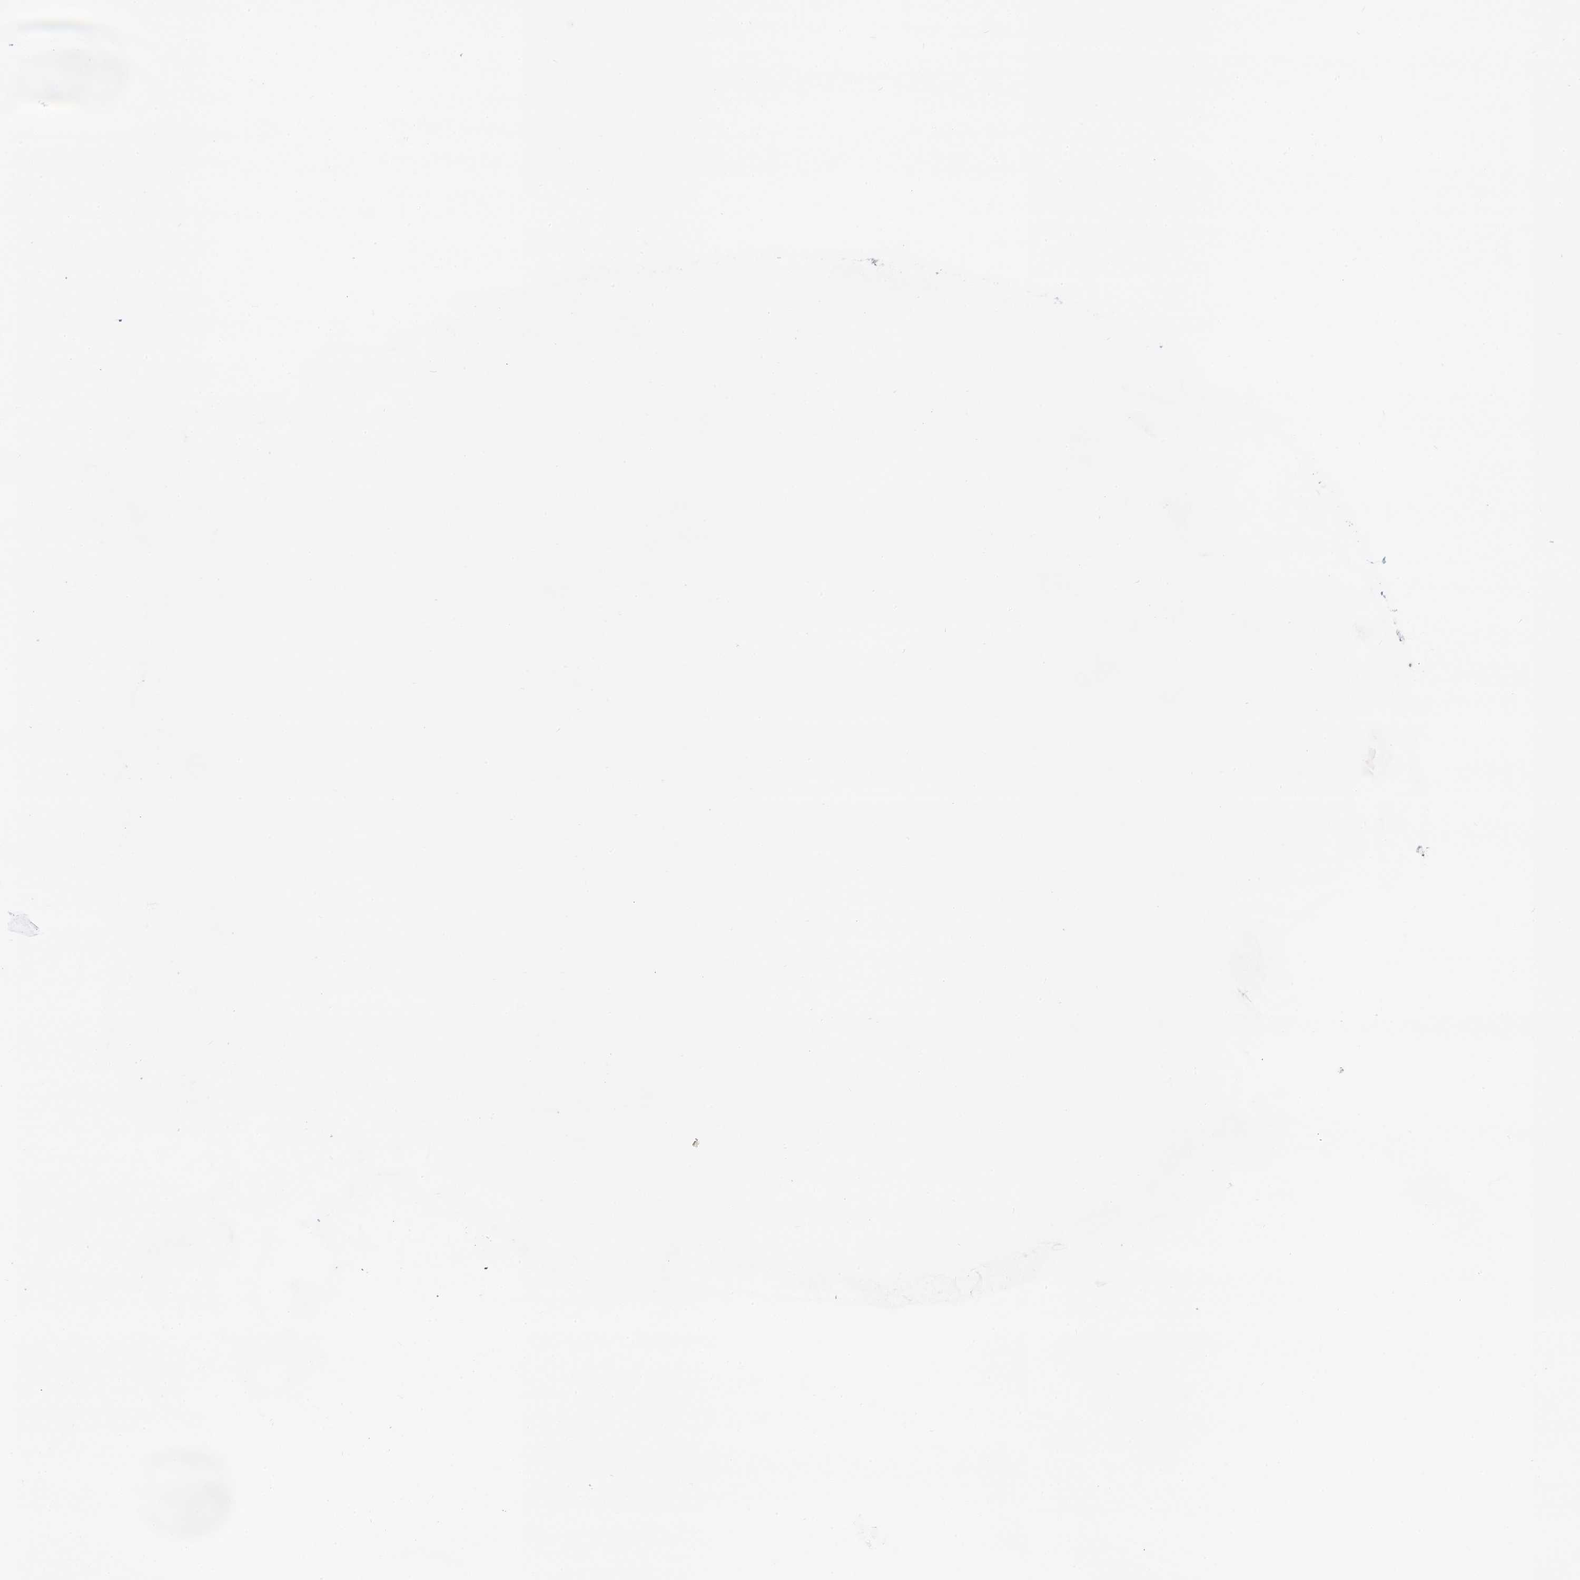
{"staining": {"intensity": "weak", "quantity": "25%-75%", "location": "nuclear"}, "tissue": "breast cancer", "cell_type": "Tumor cells", "image_type": "cancer", "snomed": [{"axis": "morphology", "description": "Lobular carcinoma"}, {"axis": "topography", "description": "Breast"}], "caption": "Breast cancer was stained to show a protein in brown. There is low levels of weak nuclear expression in about 25%-75% of tumor cells. Nuclei are stained in blue.", "gene": "ZNF609", "patient": {"sex": "female", "age": 59}}